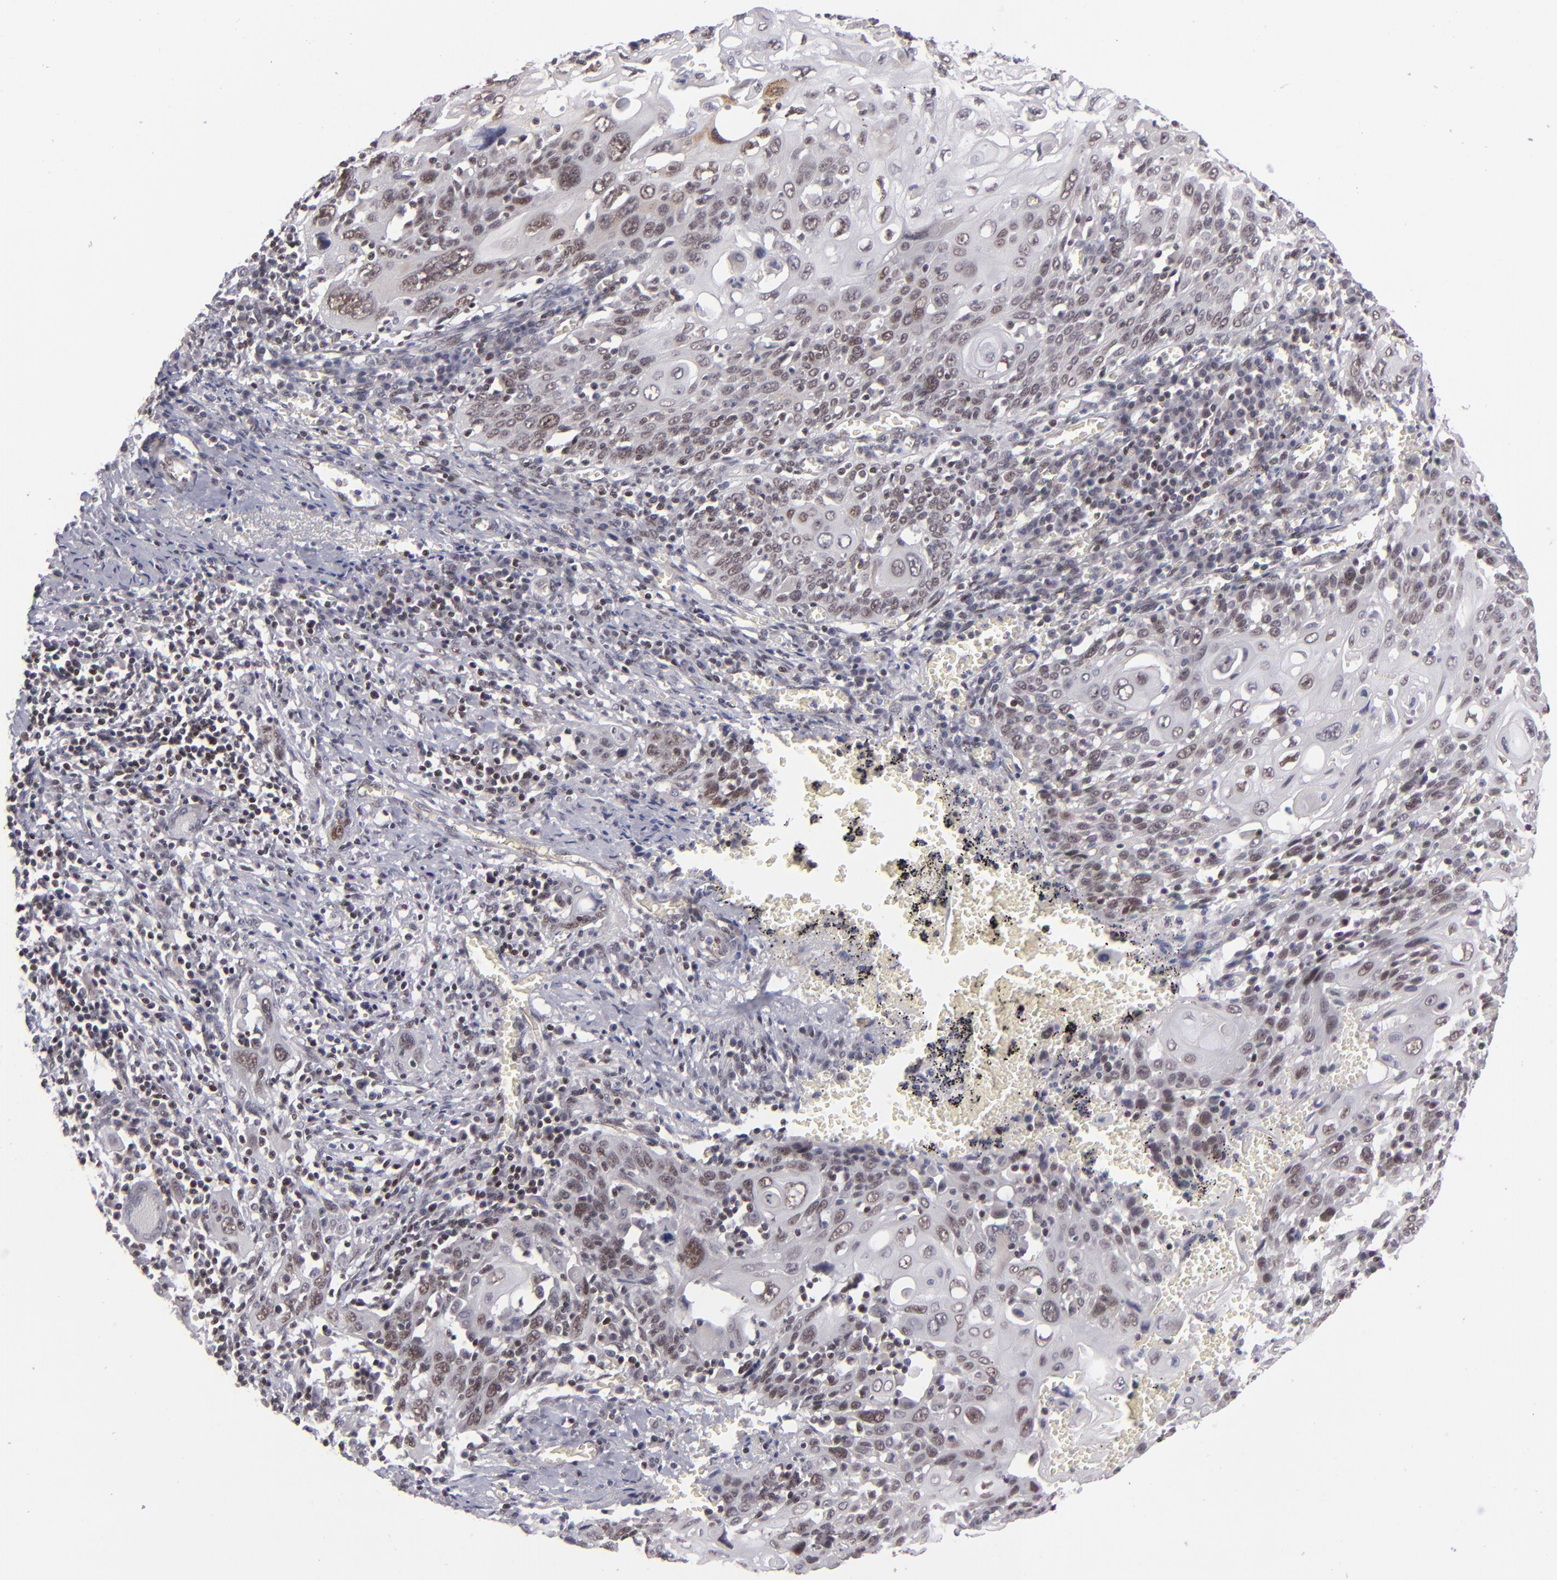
{"staining": {"intensity": "moderate", "quantity": "25%-75%", "location": "nuclear"}, "tissue": "cervical cancer", "cell_type": "Tumor cells", "image_type": "cancer", "snomed": [{"axis": "morphology", "description": "Squamous cell carcinoma, NOS"}, {"axis": "topography", "description": "Cervix"}], "caption": "Immunohistochemistry (IHC) photomicrograph of cervical squamous cell carcinoma stained for a protein (brown), which demonstrates medium levels of moderate nuclear positivity in about 25%-75% of tumor cells.", "gene": "MLLT3", "patient": {"sex": "female", "age": 54}}